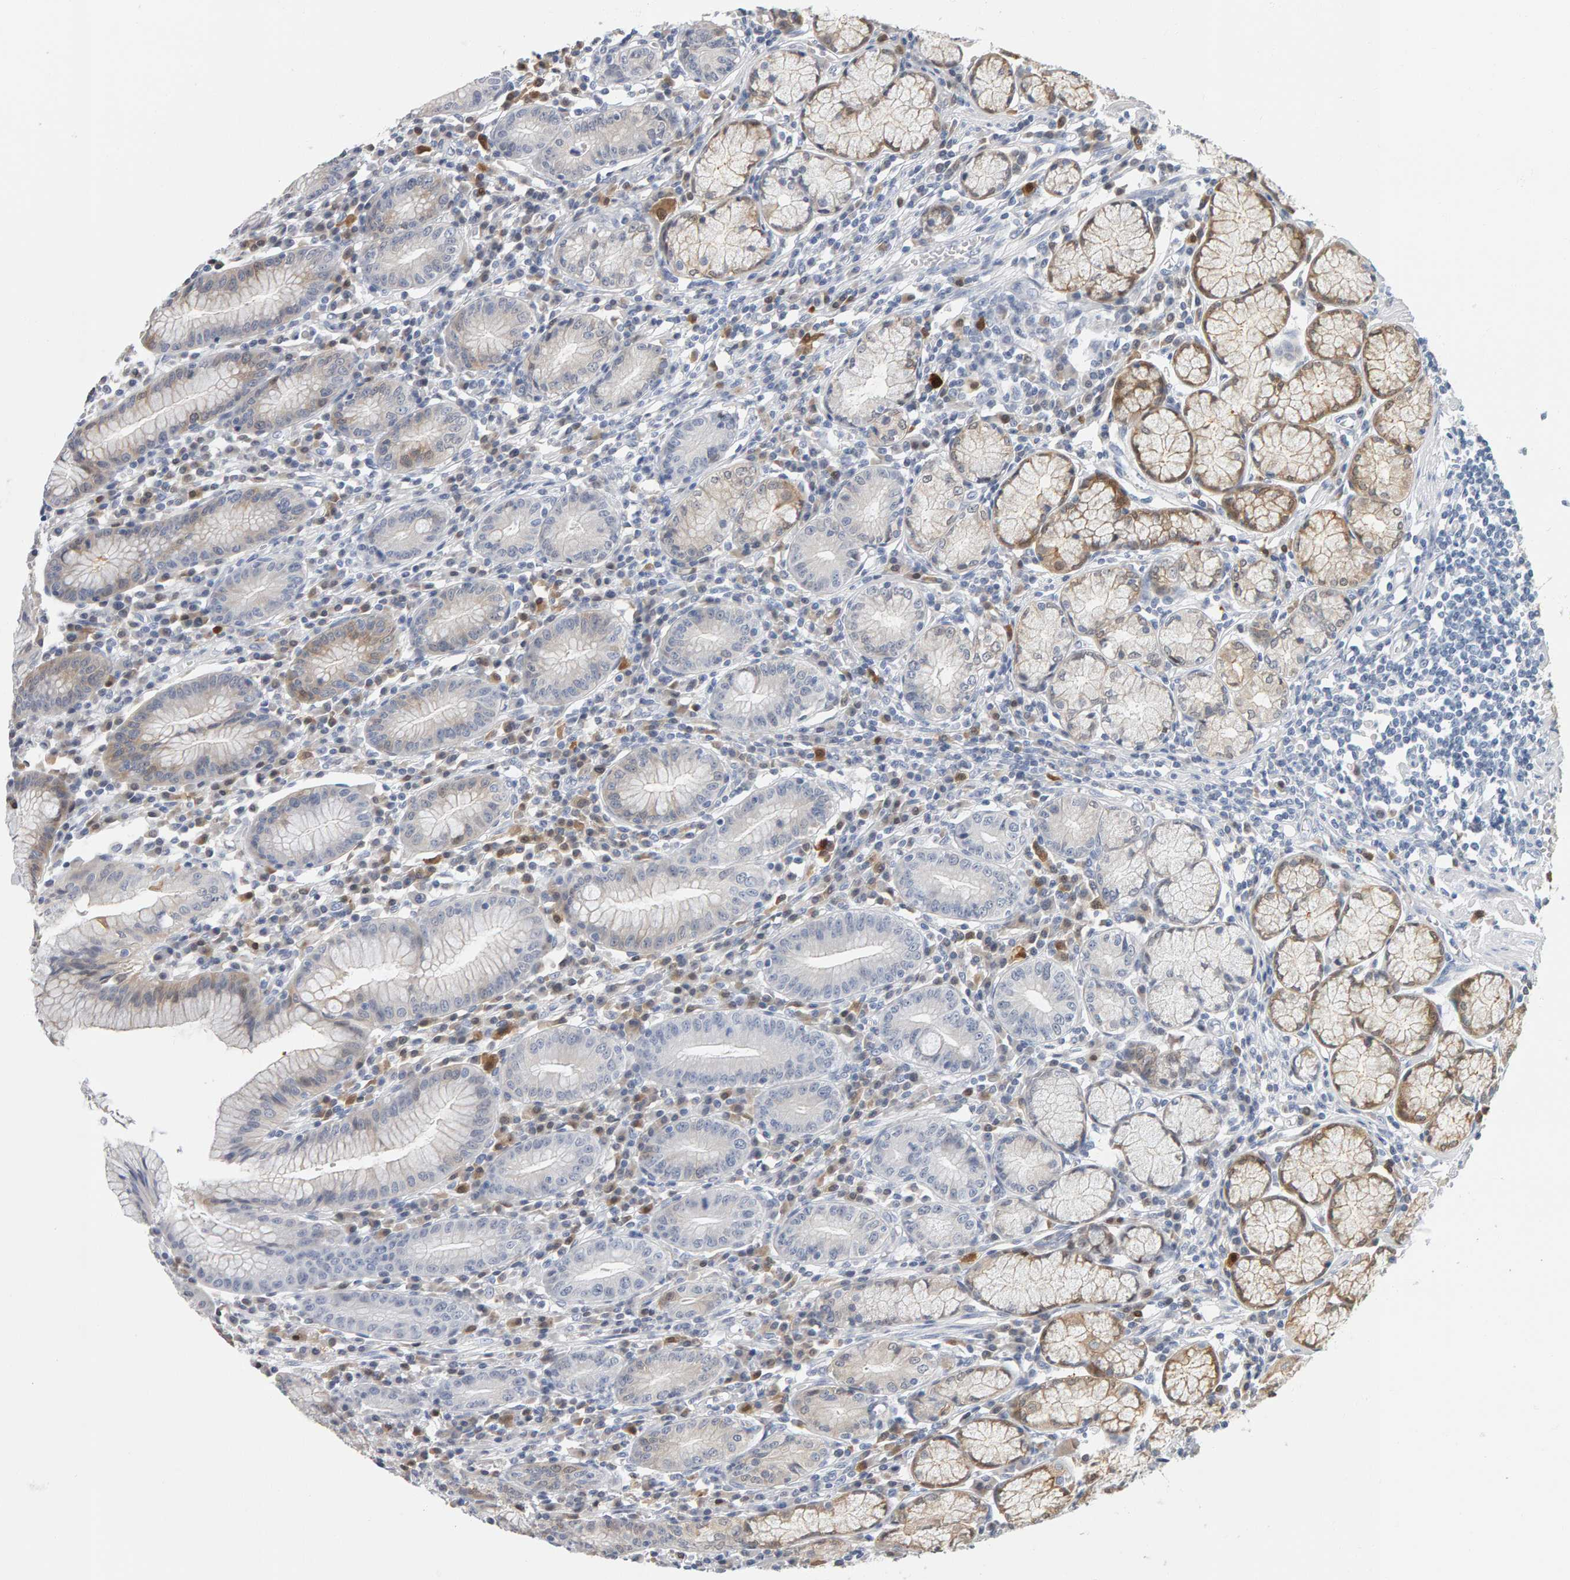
{"staining": {"intensity": "moderate", "quantity": "25%-75%", "location": "cytoplasmic/membranous"}, "tissue": "stomach", "cell_type": "Glandular cells", "image_type": "normal", "snomed": [{"axis": "morphology", "description": "Normal tissue, NOS"}, {"axis": "topography", "description": "Stomach"}], "caption": "Normal stomach demonstrates moderate cytoplasmic/membranous staining in approximately 25%-75% of glandular cells, visualized by immunohistochemistry.", "gene": "CTH", "patient": {"sex": "male", "age": 55}}